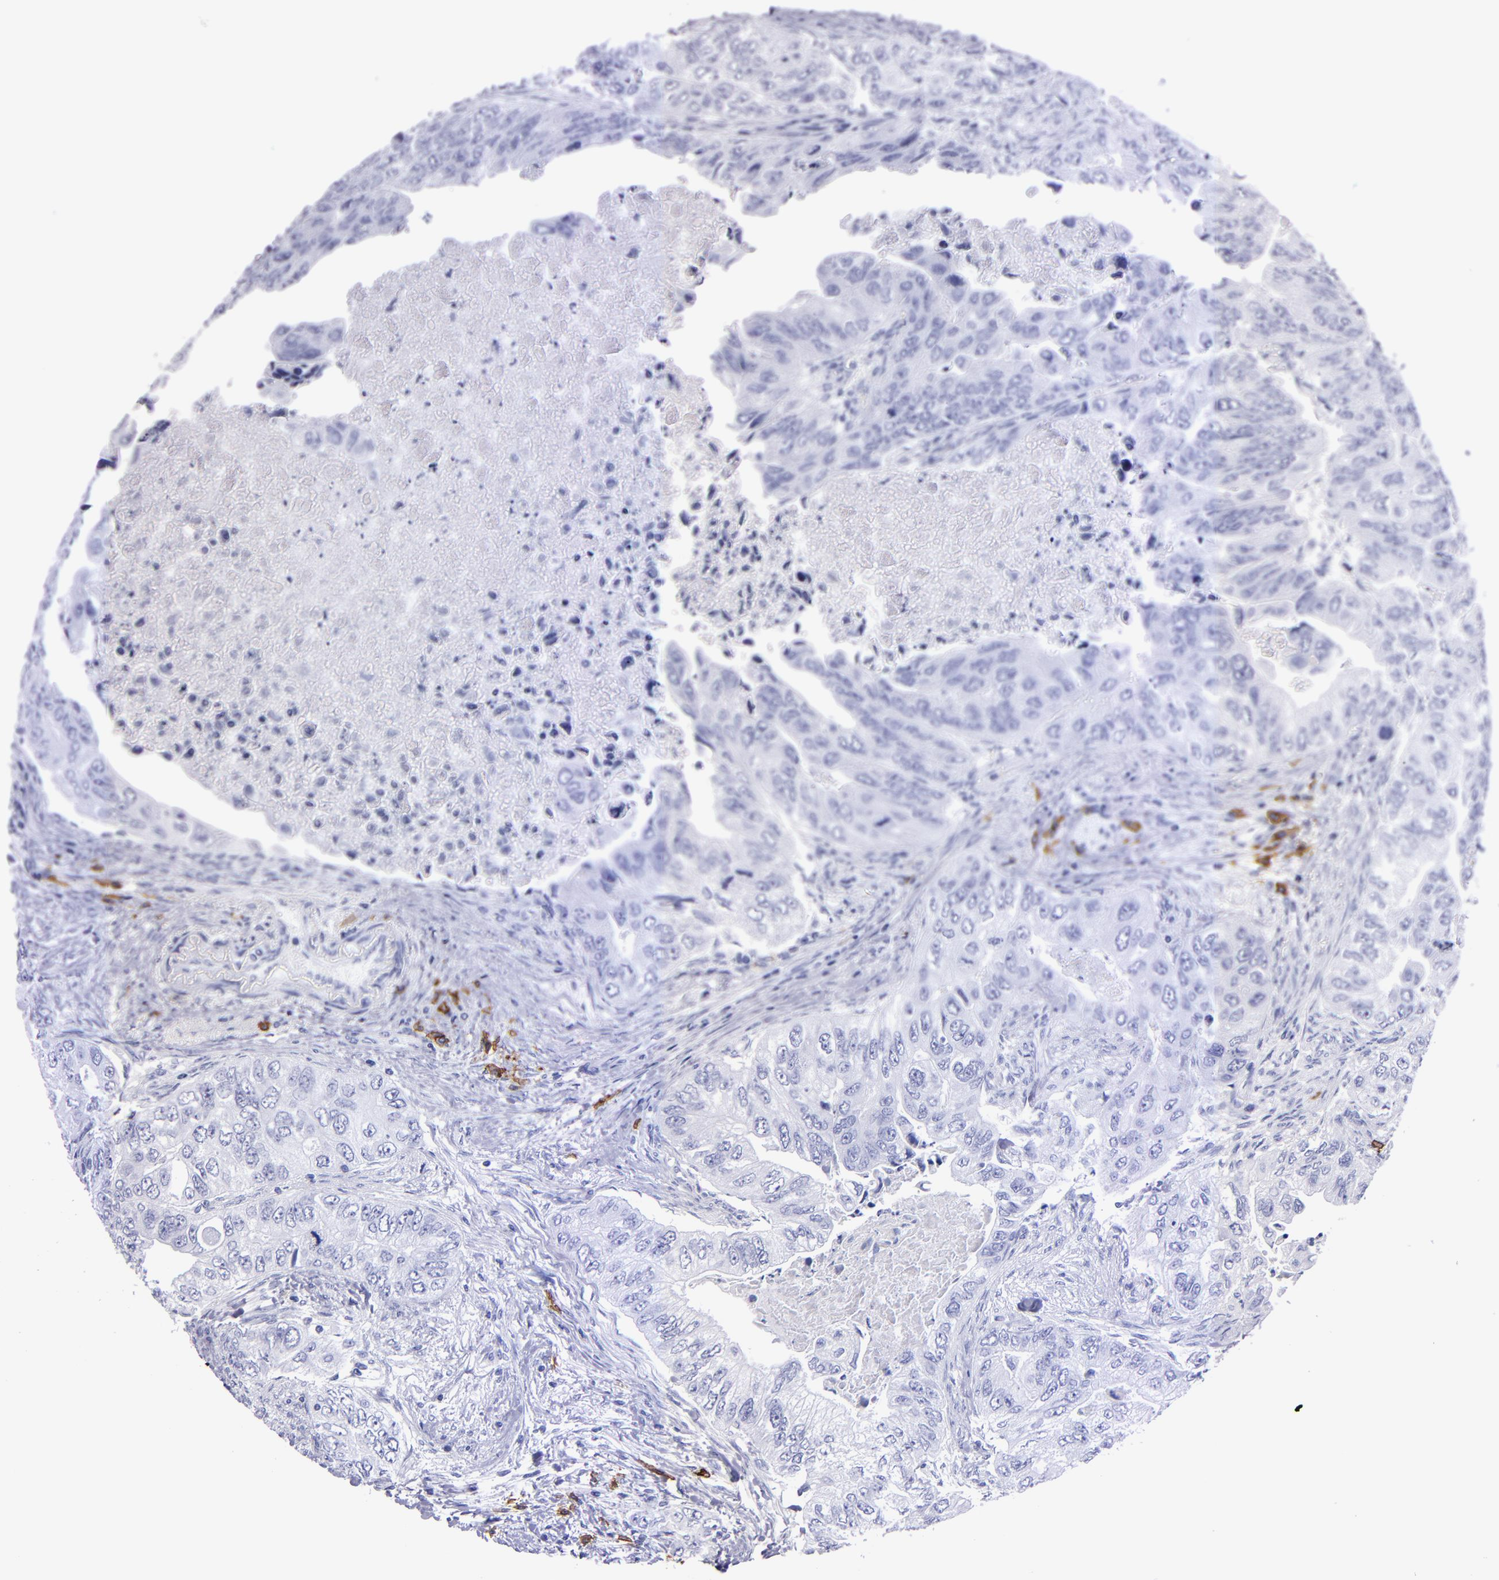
{"staining": {"intensity": "negative", "quantity": "none", "location": "none"}, "tissue": "colorectal cancer", "cell_type": "Tumor cells", "image_type": "cancer", "snomed": [{"axis": "morphology", "description": "Adenocarcinoma, NOS"}, {"axis": "topography", "description": "Colon"}], "caption": "IHC histopathology image of neoplastic tissue: human colorectal cancer (adenocarcinoma) stained with DAB displays no significant protein staining in tumor cells.", "gene": "CD38", "patient": {"sex": "female", "age": 11}}